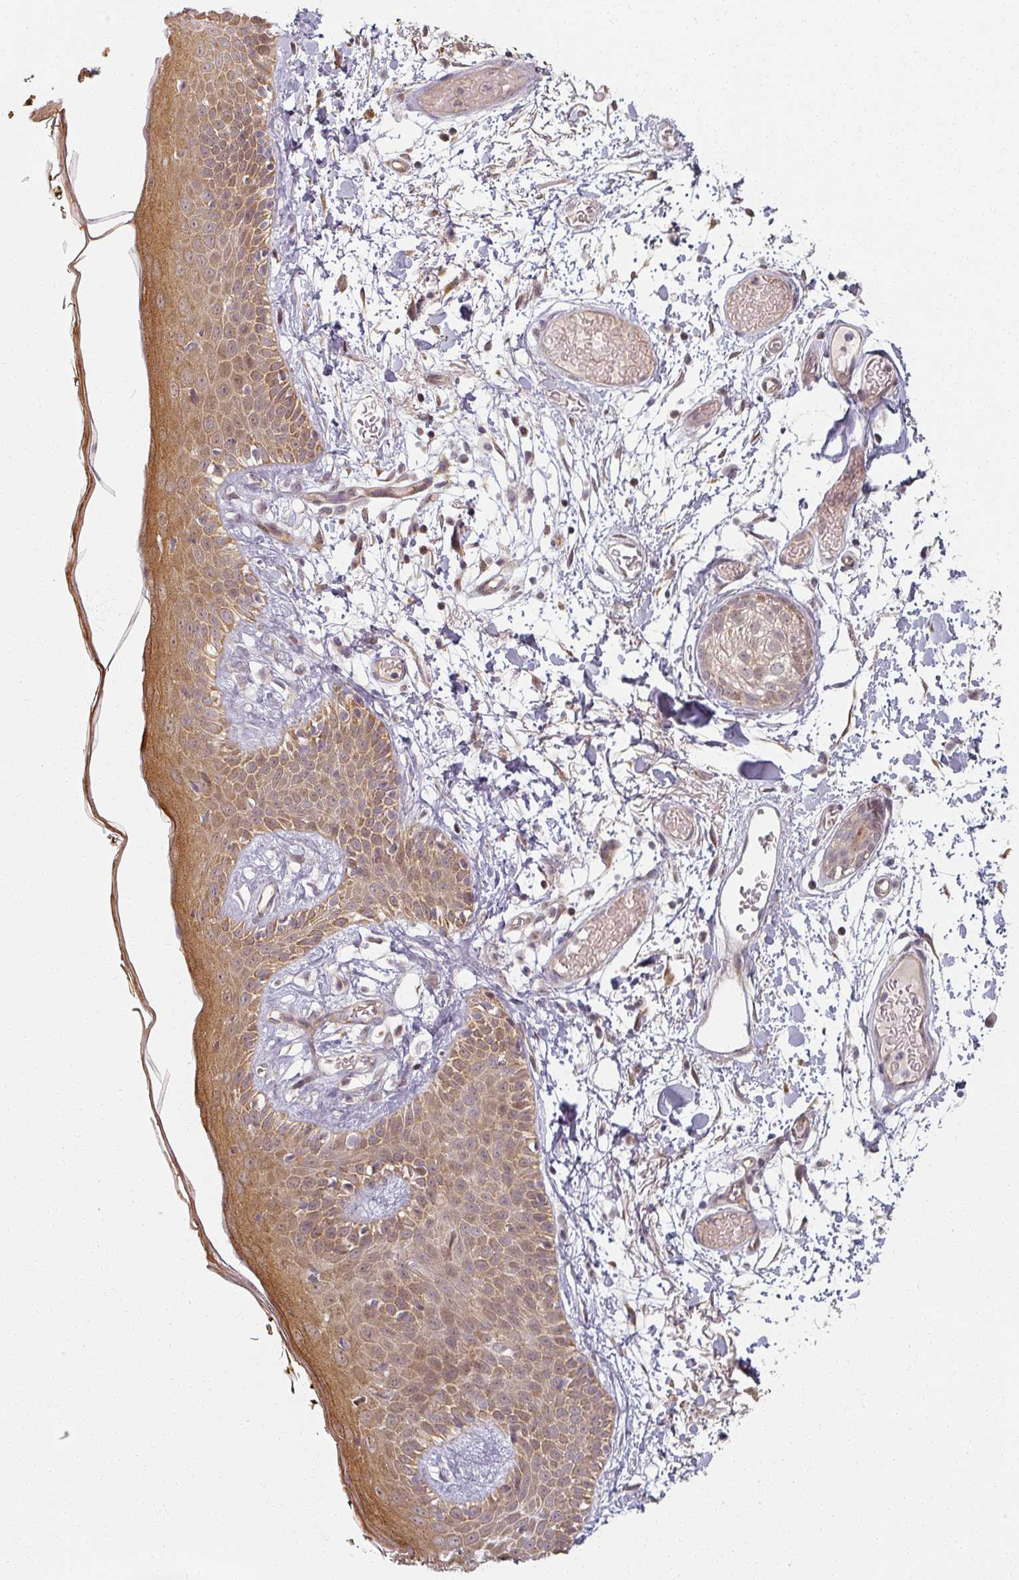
{"staining": {"intensity": "moderate", "quantity": ">75%", "location": "cytoplasmic/membranous"}, "tissue": "skin", "cell_type": "Fibroblasts", "image_type": "normal", "snomed": [{"axis": "morphology", "description": "Normal tissue, NOS"}, {"axis": "topography", "description": "Skin"}], "caption": "Protein expression analysis of benign skin displays moderate cytoplasmic/membranous positivity in about >75% of fibroblasts. Nuclei are stained in blue.", "gene": "MED19", "patient": {"sex": "male", "age": 79}}